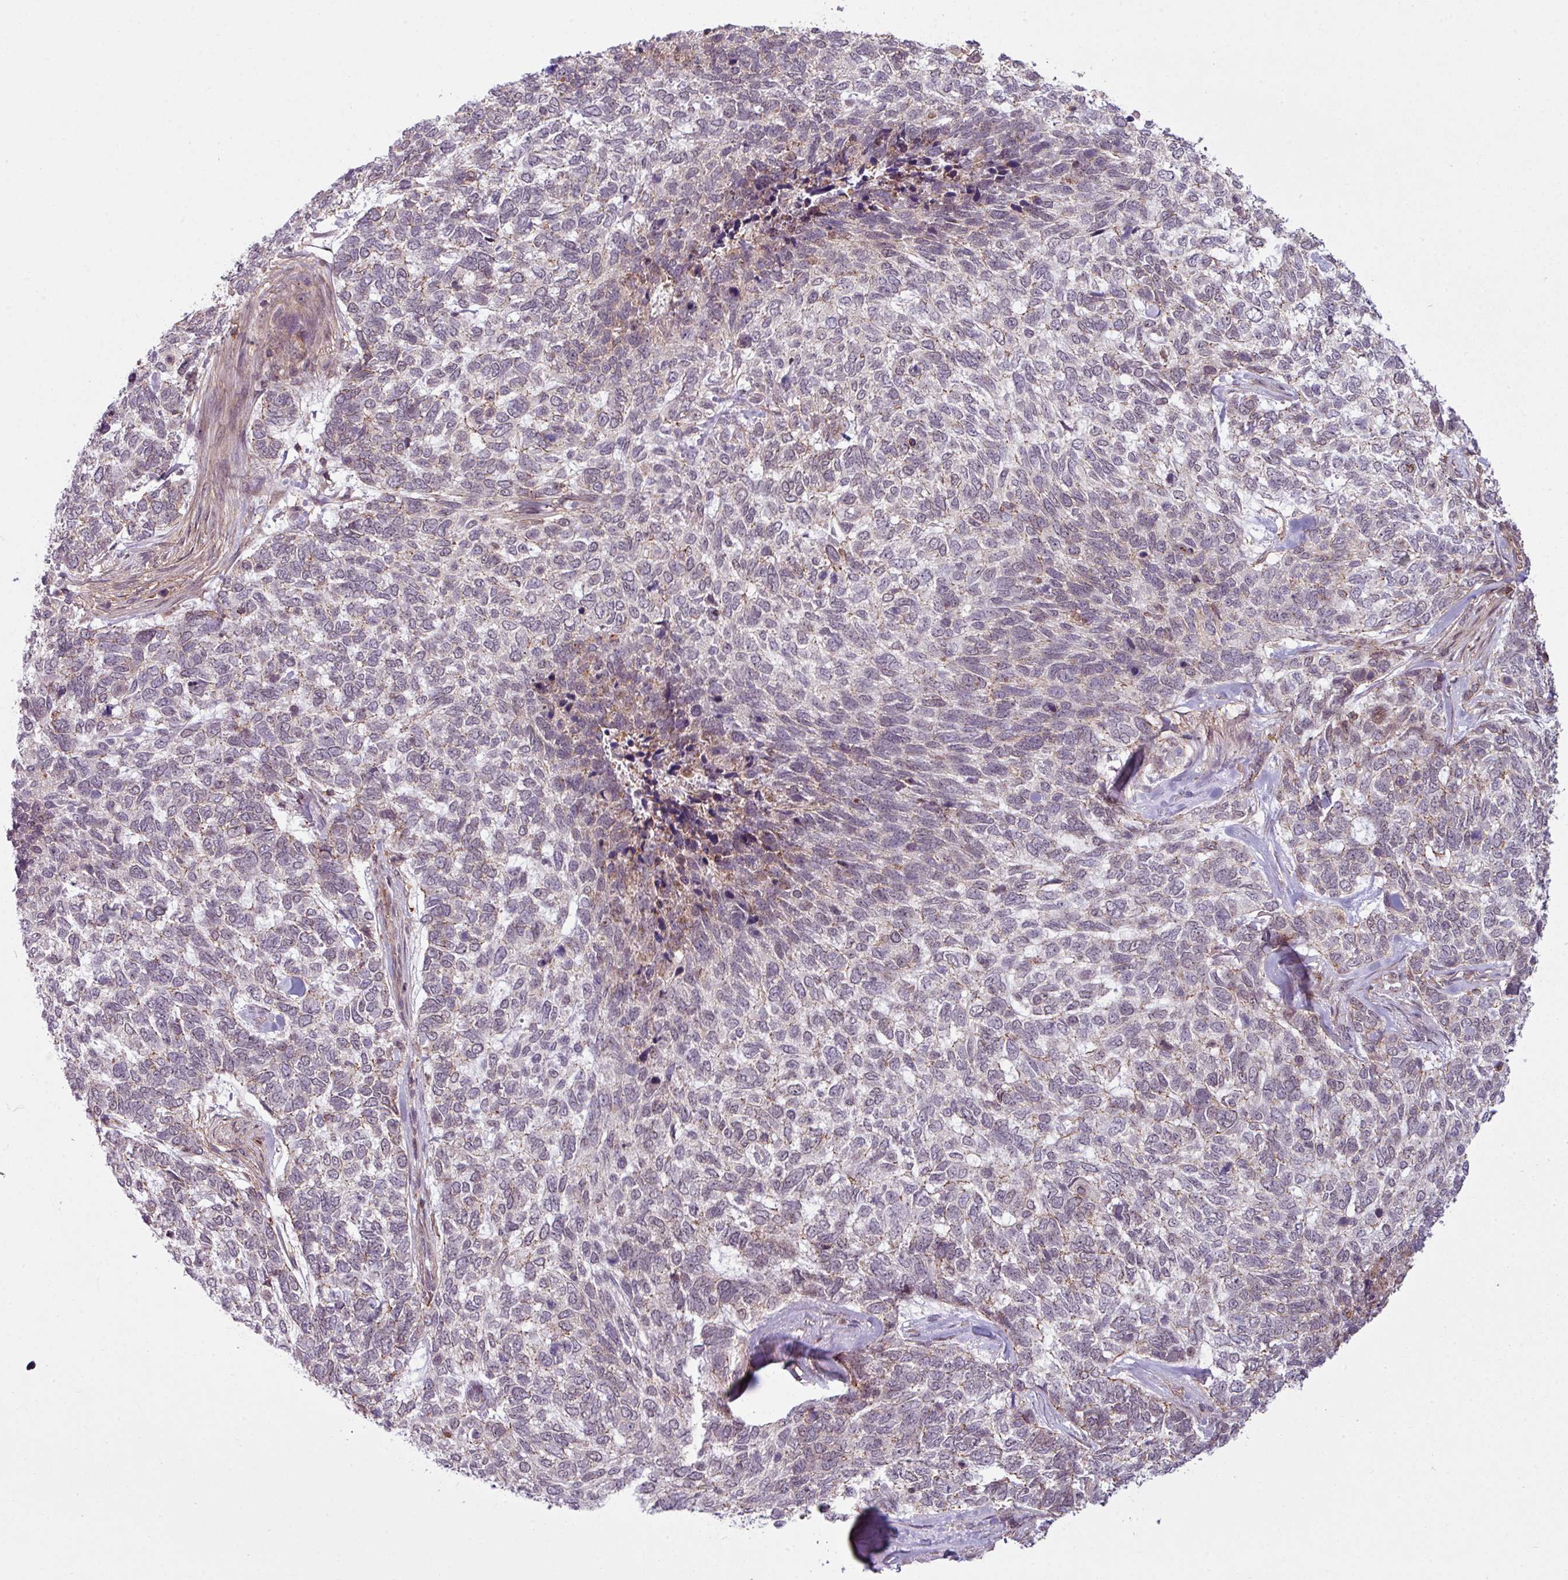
{"staining": {"intensity": "weak", "quantity": "<25%", "location": "cytoplasmic/membranous"}, "tissue": "skin cancer", "cell_type": "Tumor cells", "image_type": "cancer", "snomed": [{"axis": "morphology", "description": "Basal cell carcinoma"}, {"axis": "topography", "description": "Skin"}], "caption": "Tumor cells are negative for brown protein staining in skin basal cell carcinoma. (Brightfield microscopy of DAB immunohistochemistry at high magnification).", "gene": "ZC2HC1C", "patient": {"sex": "female", "age": 65}}